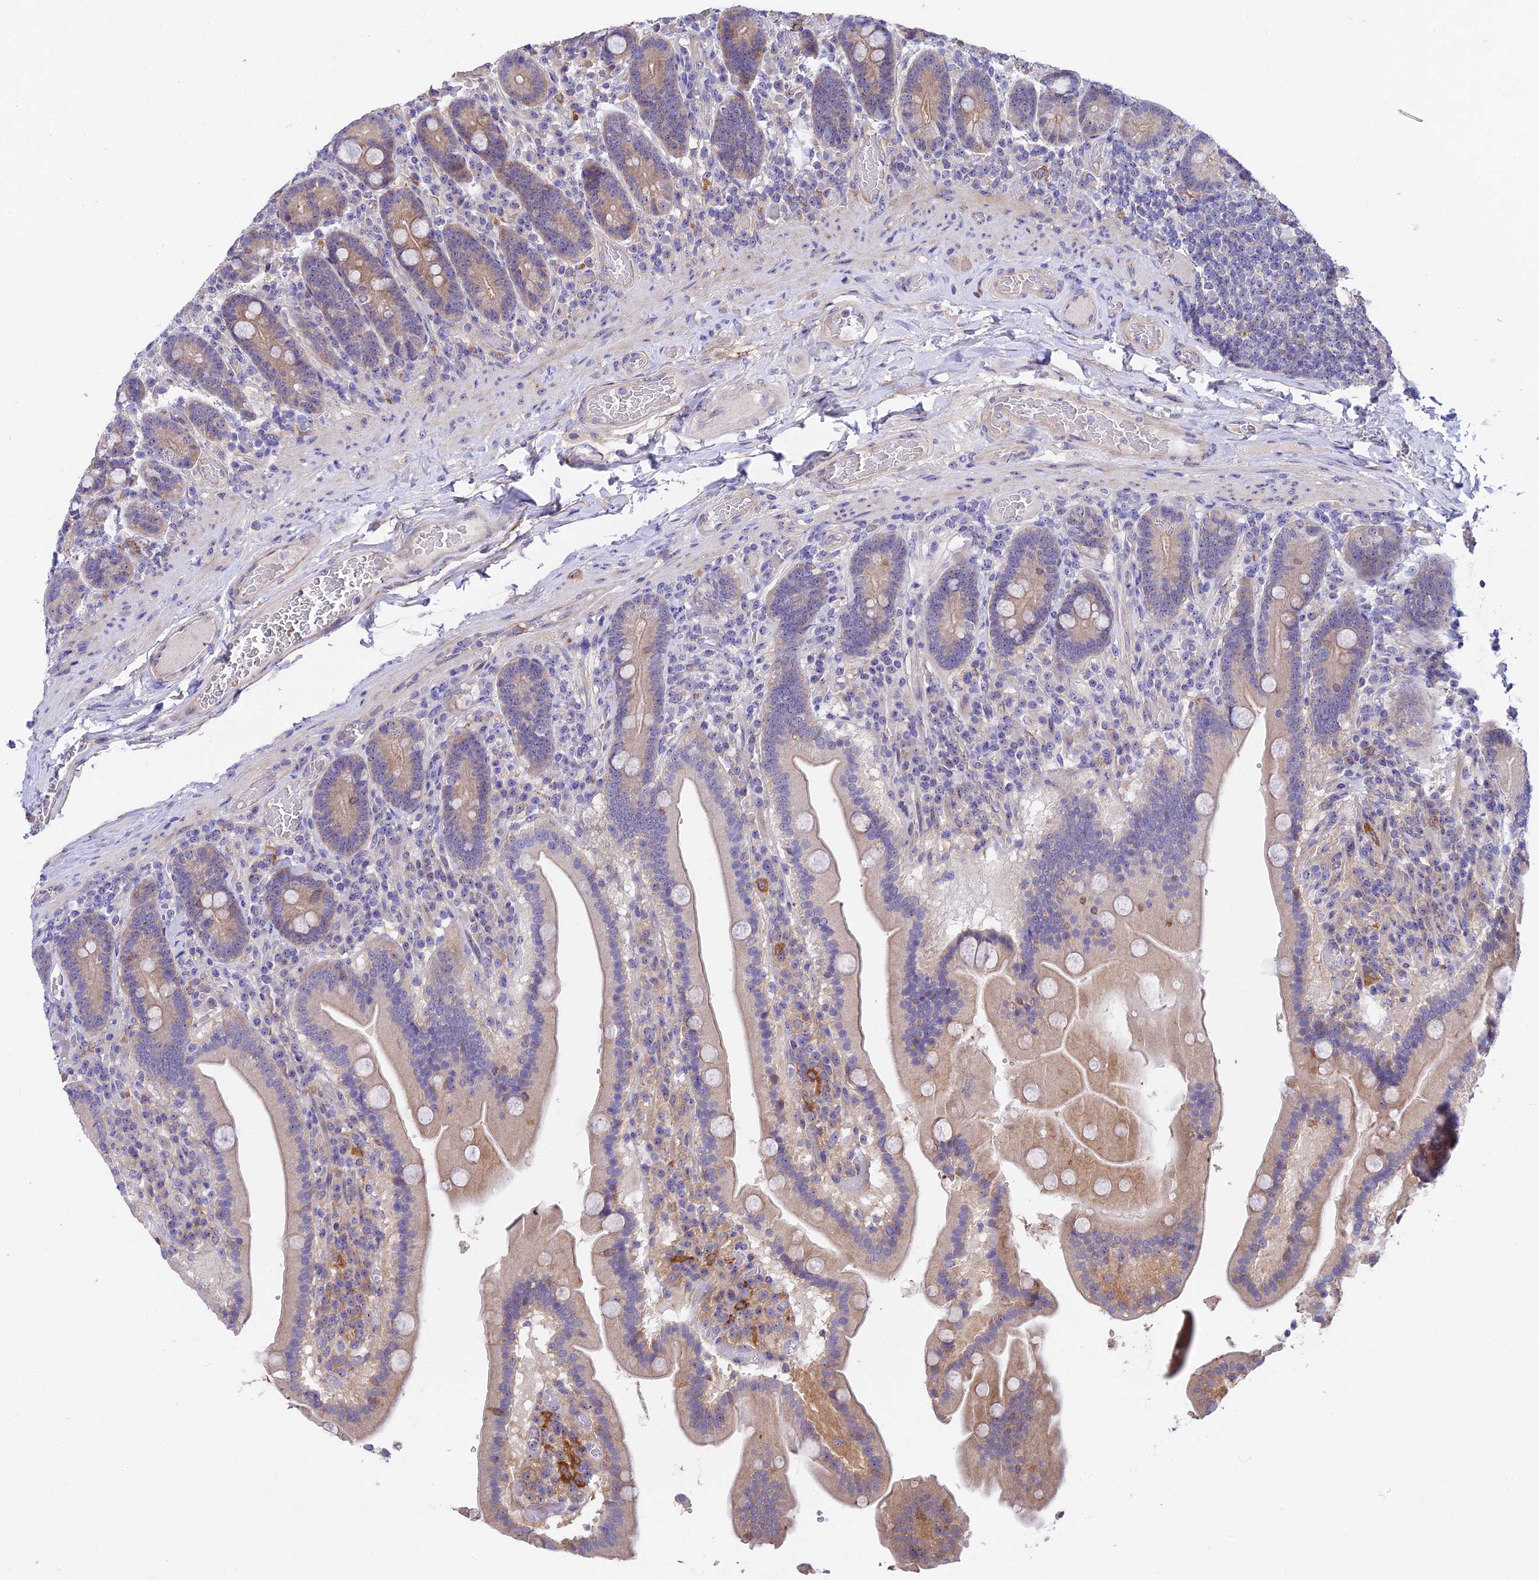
{"staining": {"intensity": "moderate", "quantity": "25%-75%", "location": "cytoplasmic/membranous"}, "tissue": "duodenum", "cell_type": "Glandular cells", "image_type": "normal", "snomed": [{"axis": "morphology", "description": "Normal tissue, NOS"}, {"axis": "topography", "description": "Duodenum"}], "caption": "Protein staining shows moderate cytoplasmic/membranous expression in approximately 25%-75% of glandular cells in normal duodenum.", "gene": "DUSP29", "patient": {"sex": "female", "age": 62}}